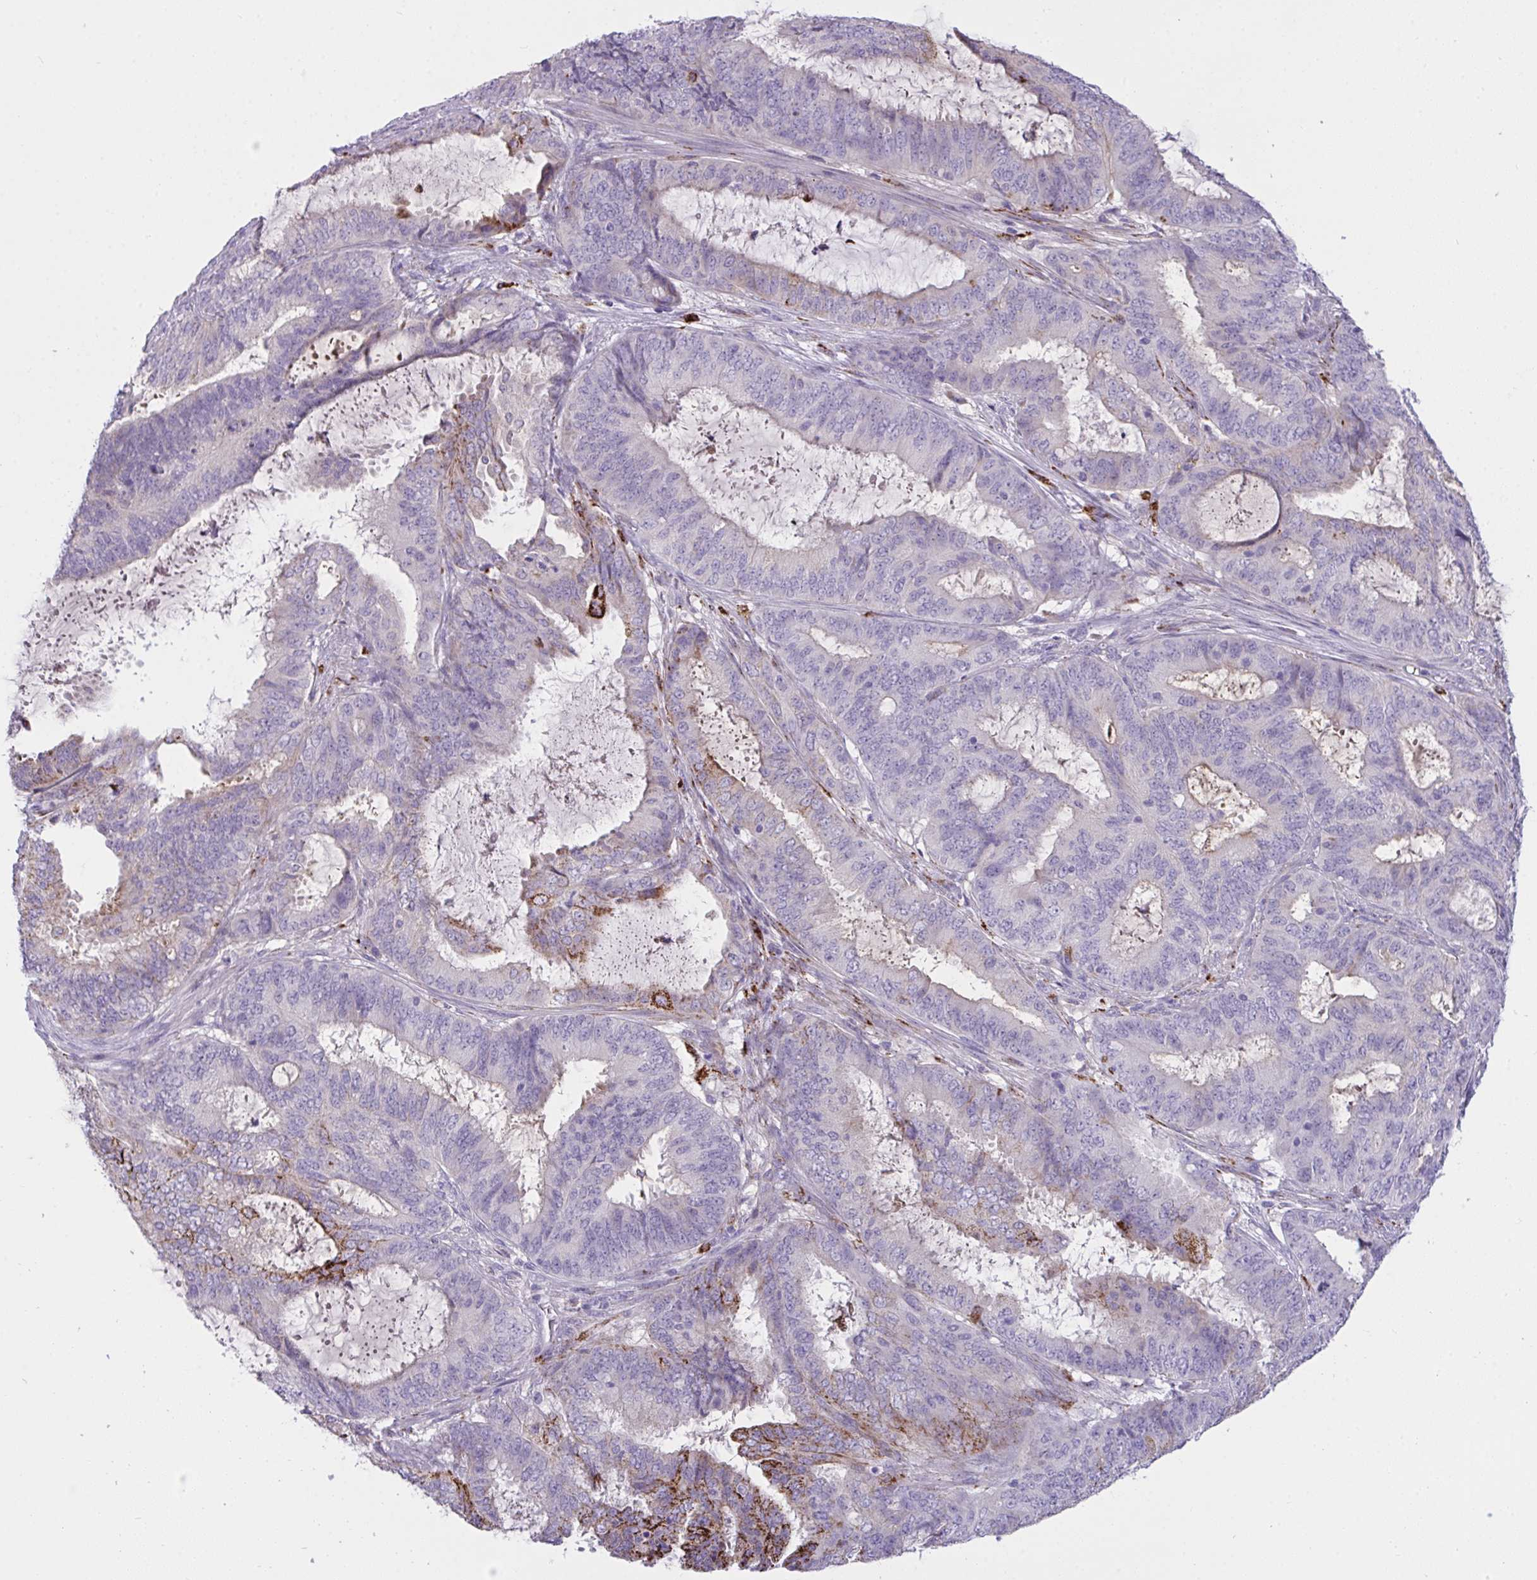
{"staining": {"intensity": "strong", "quantity": "<25%", "location": "cytoplasmic/membranous"}, "tissue": "endometrial cancer", "cell_type": "Tumor cells", "image_type": "cancer", "snomed": [{"axis": "morphology", "description": "Adenocarcinoma, NOS"}, {"axis": "topography", "description": "Endometrium"}], "caption": "Human endometrial adenocarcinoma stained with a brown dye exhibits strong cytoplasmic/membranous positive expression in about <25% of tumor cells.", "gene": "SEMA6B", "patient": {"sex": "female", "age": 51}}